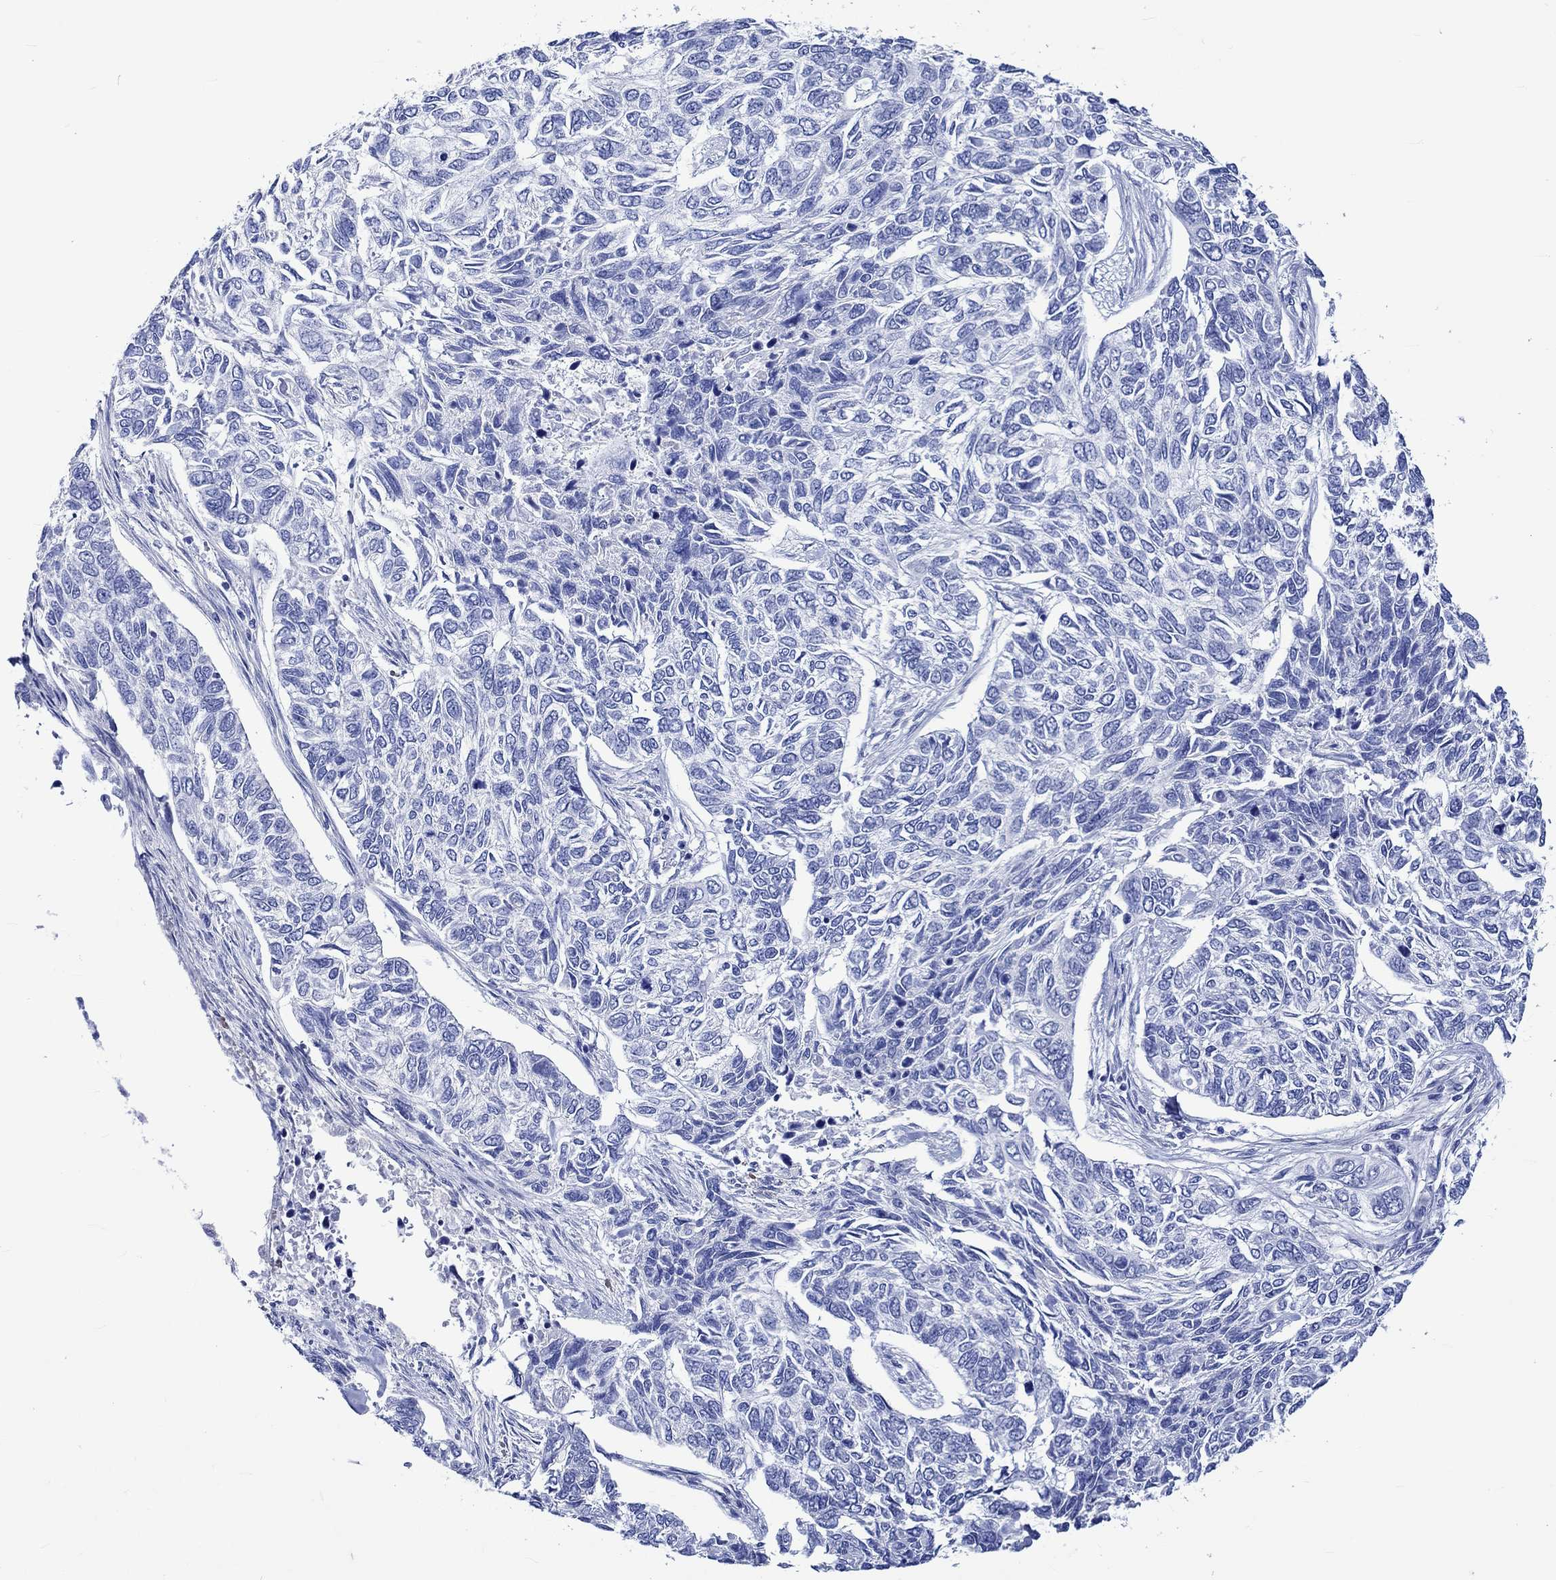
{"staining": {"intensity": "negative", "quantity": "none", "location": "none"}, "tissue": "skin cancer", "cell_type": "Tumor cells", "image_type": "cancer", "snomed": [{"axis": "morphology", "description": "Basal cell carcinoma"}, {"axis": "topography", "description": "Skin"}], "caption": "Immunohistochemistry (IHC) of human skin cancer displays no positivity in tumor cells.", "gene": "KLHL33", "patient": {"sex": "female", "age": 65}}